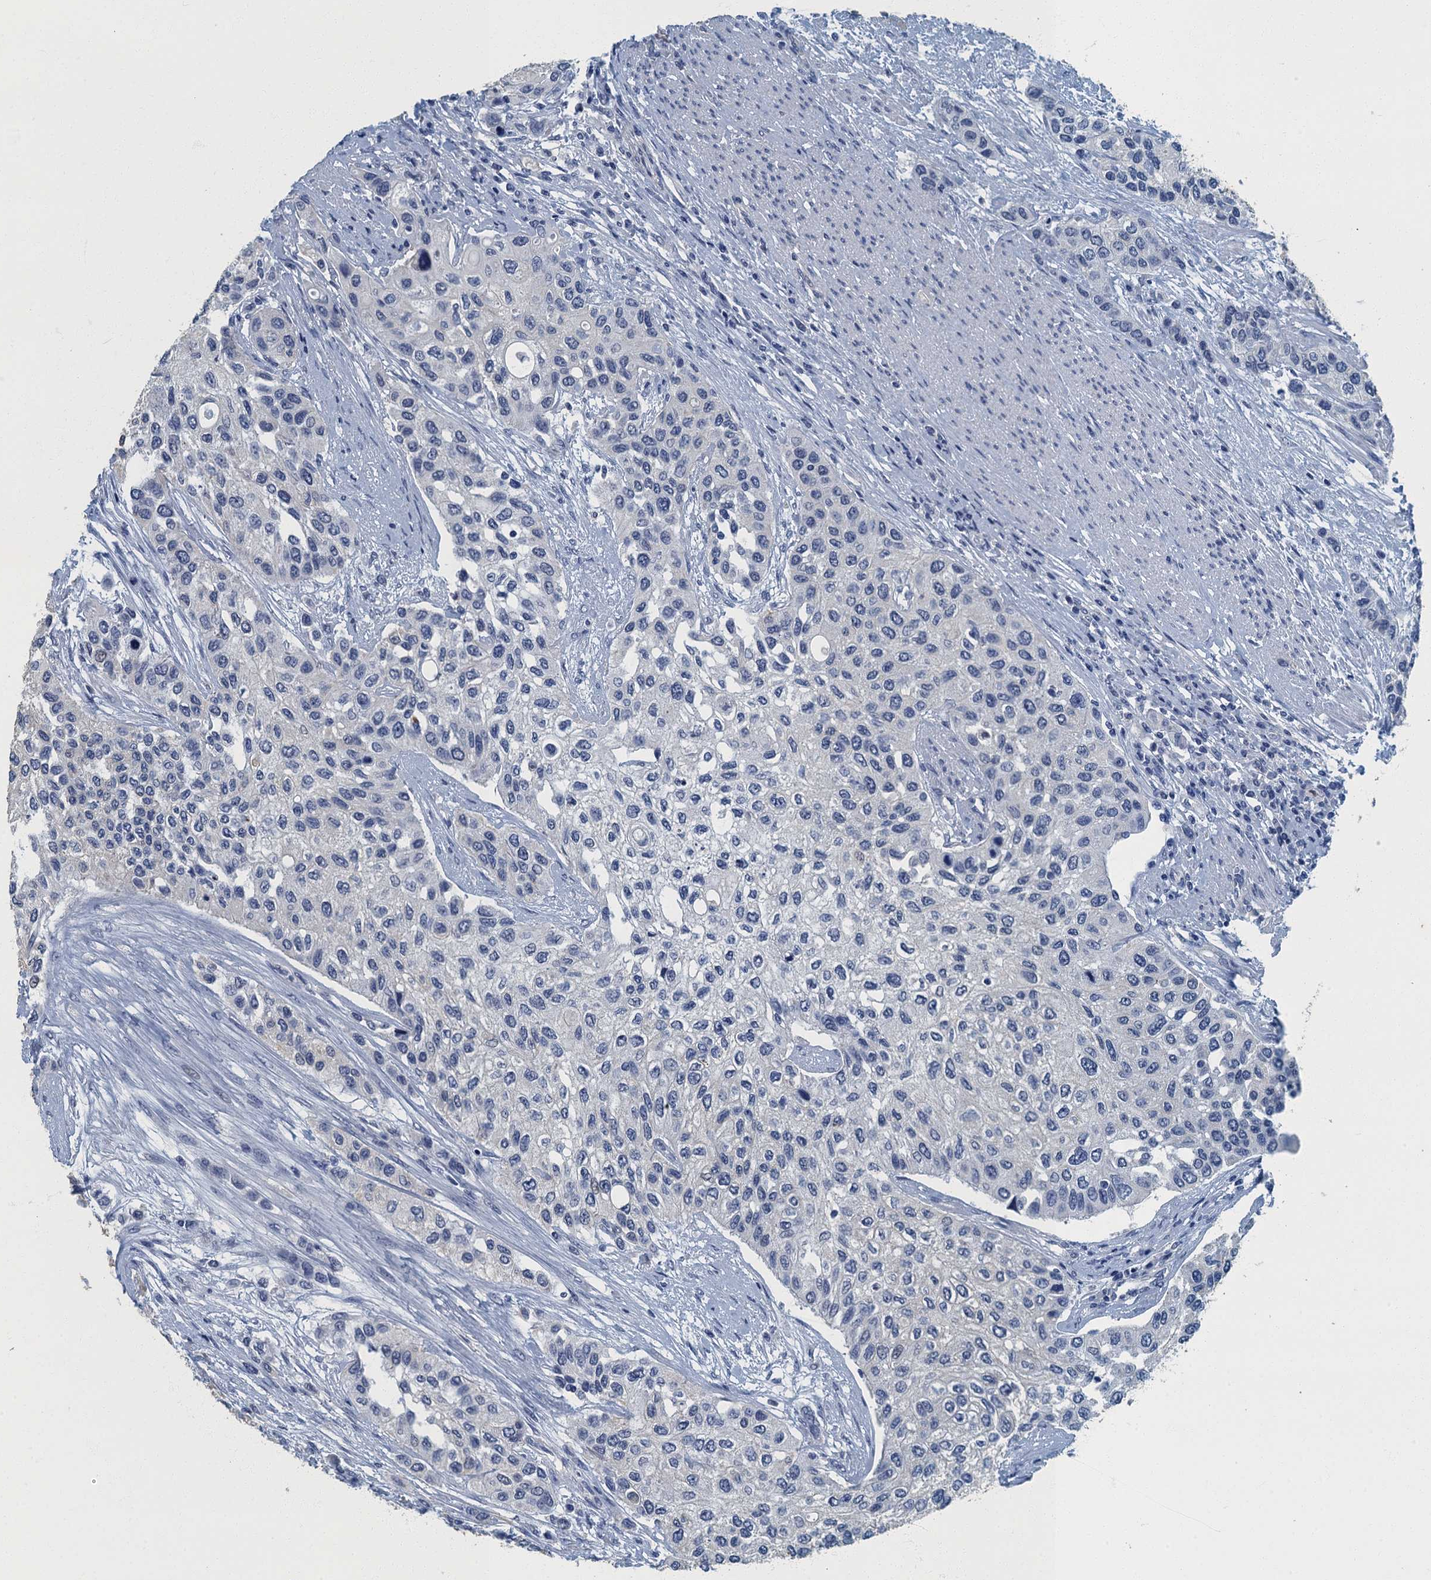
{"staining": {"intensity": "negative", "quantity": "none", "location": "none"}, "tissue": "urothelial cancer", "cell_type": "Tumor cells", "image_type": "cancer", "snomed": [{"axis": "morphology", "description": "Normal tissue, NOS"}, {"axis": "morphology", "description": "Urothelial carcinoma, High grade"}, {"axis": "topography", "description": "Vascular tissue"}, {"axis": "topography", "description": "Urinary bladder"}], "caption": "Immunohistochemical staining of urothelial cancer exhibits no significant positivity in tumor cells. The staining was performed using DAB to visualize the protein expression in brown, while the nuclei were stained in blue with hematoxylin (Magnification: 20x).", "gene": "GADL1", "patient": {"sex": "female", "age": 56}}